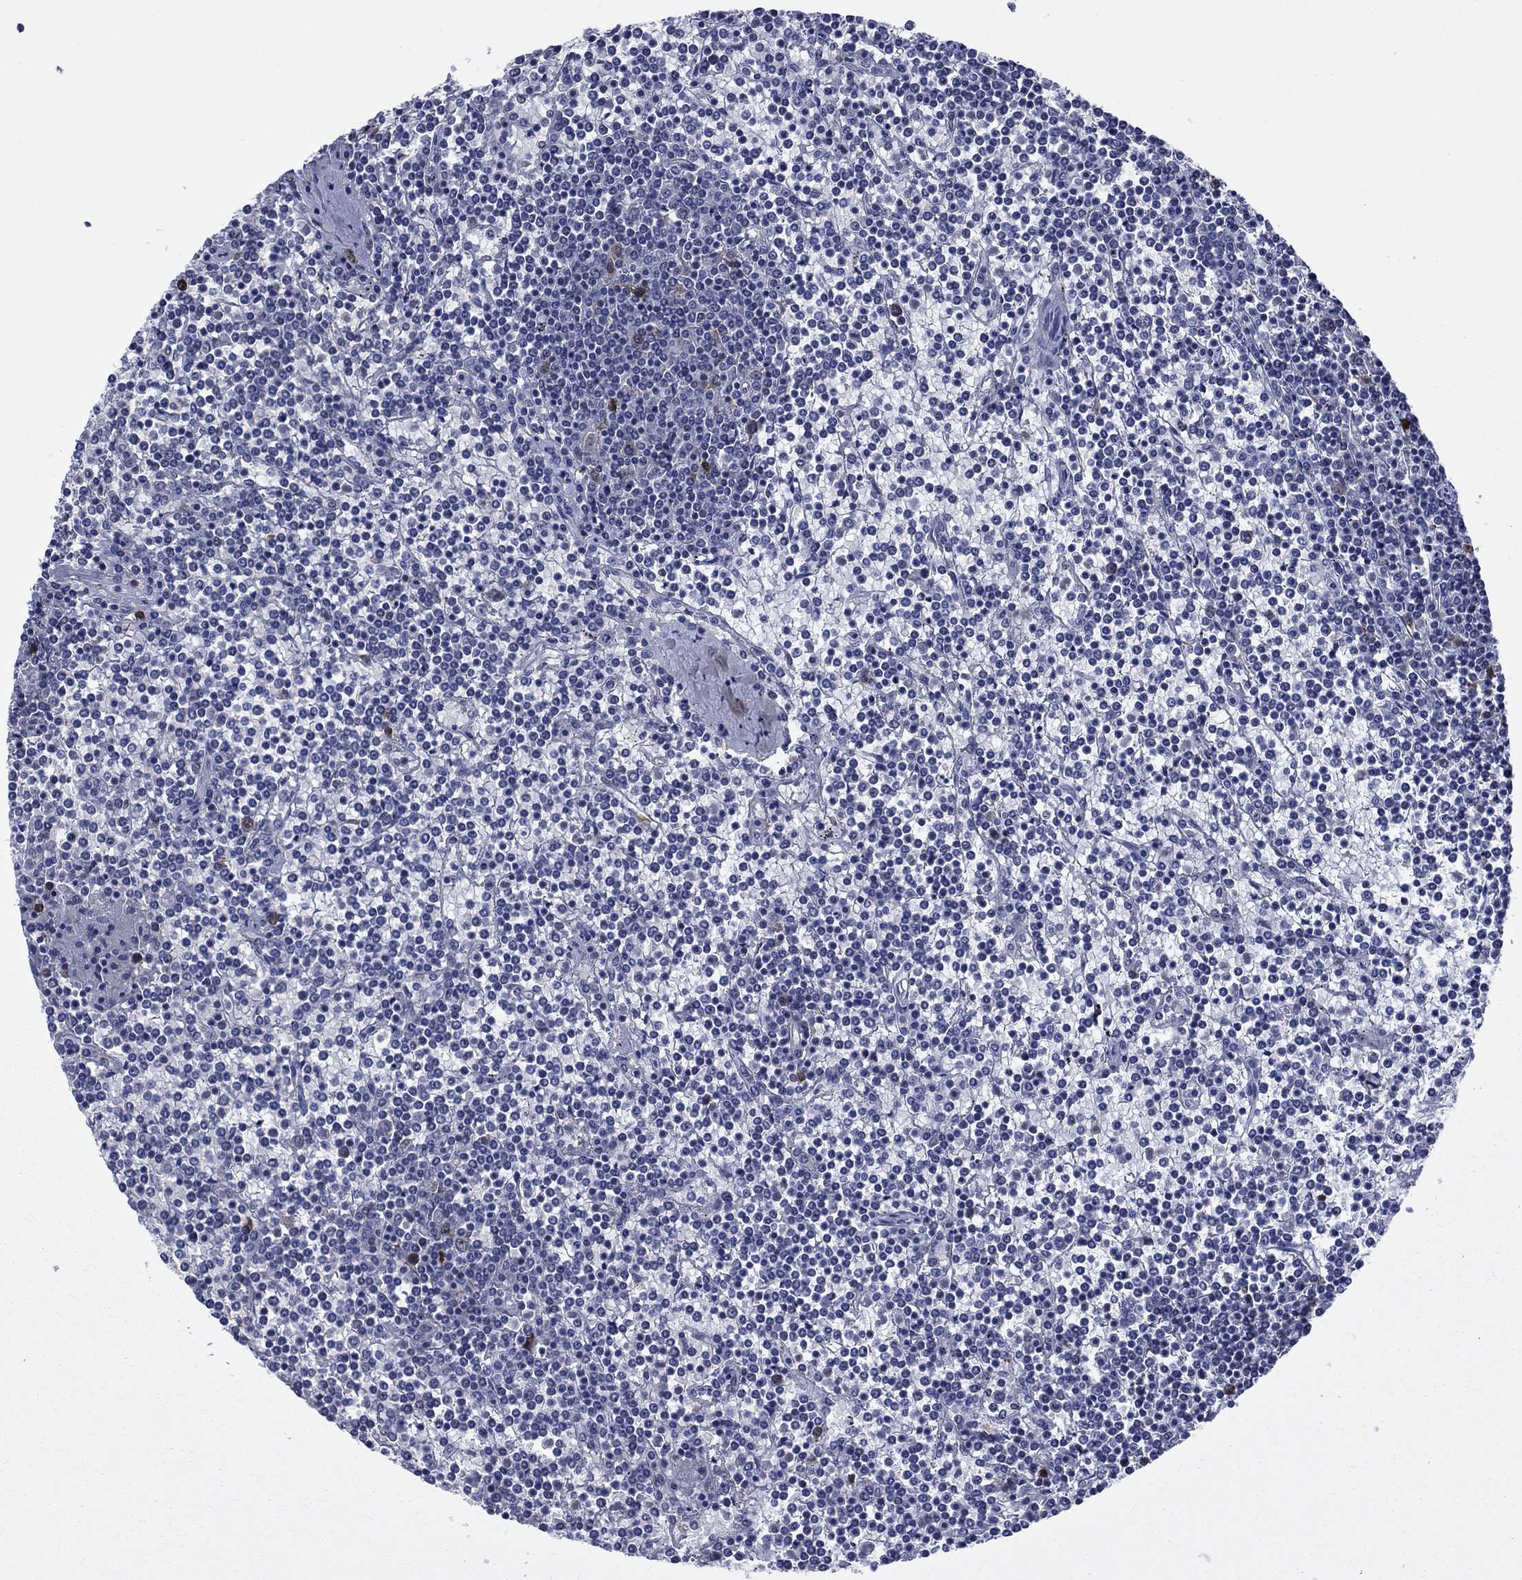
{"staining": {"intensity": "negative", "quantity": "none", "location": "none"}, "tissue": "lymphoma", "cell_type": "Tumor cells", "image_type": "cancer", "snomed": [{"axis": "morphology", "description": "Malignant lymphoma, non-Hodgkin's type, Low grade"}, {"axis": "topography", "description": "Spleen"}], "caption": "Image shows no significant protein positivity in tumor cells of lymphoma. (DAB immunohistochemistry with hematoxylin counter stain).", "gene": "TYMS", "patient": {"sex": "female", "age": 19}}